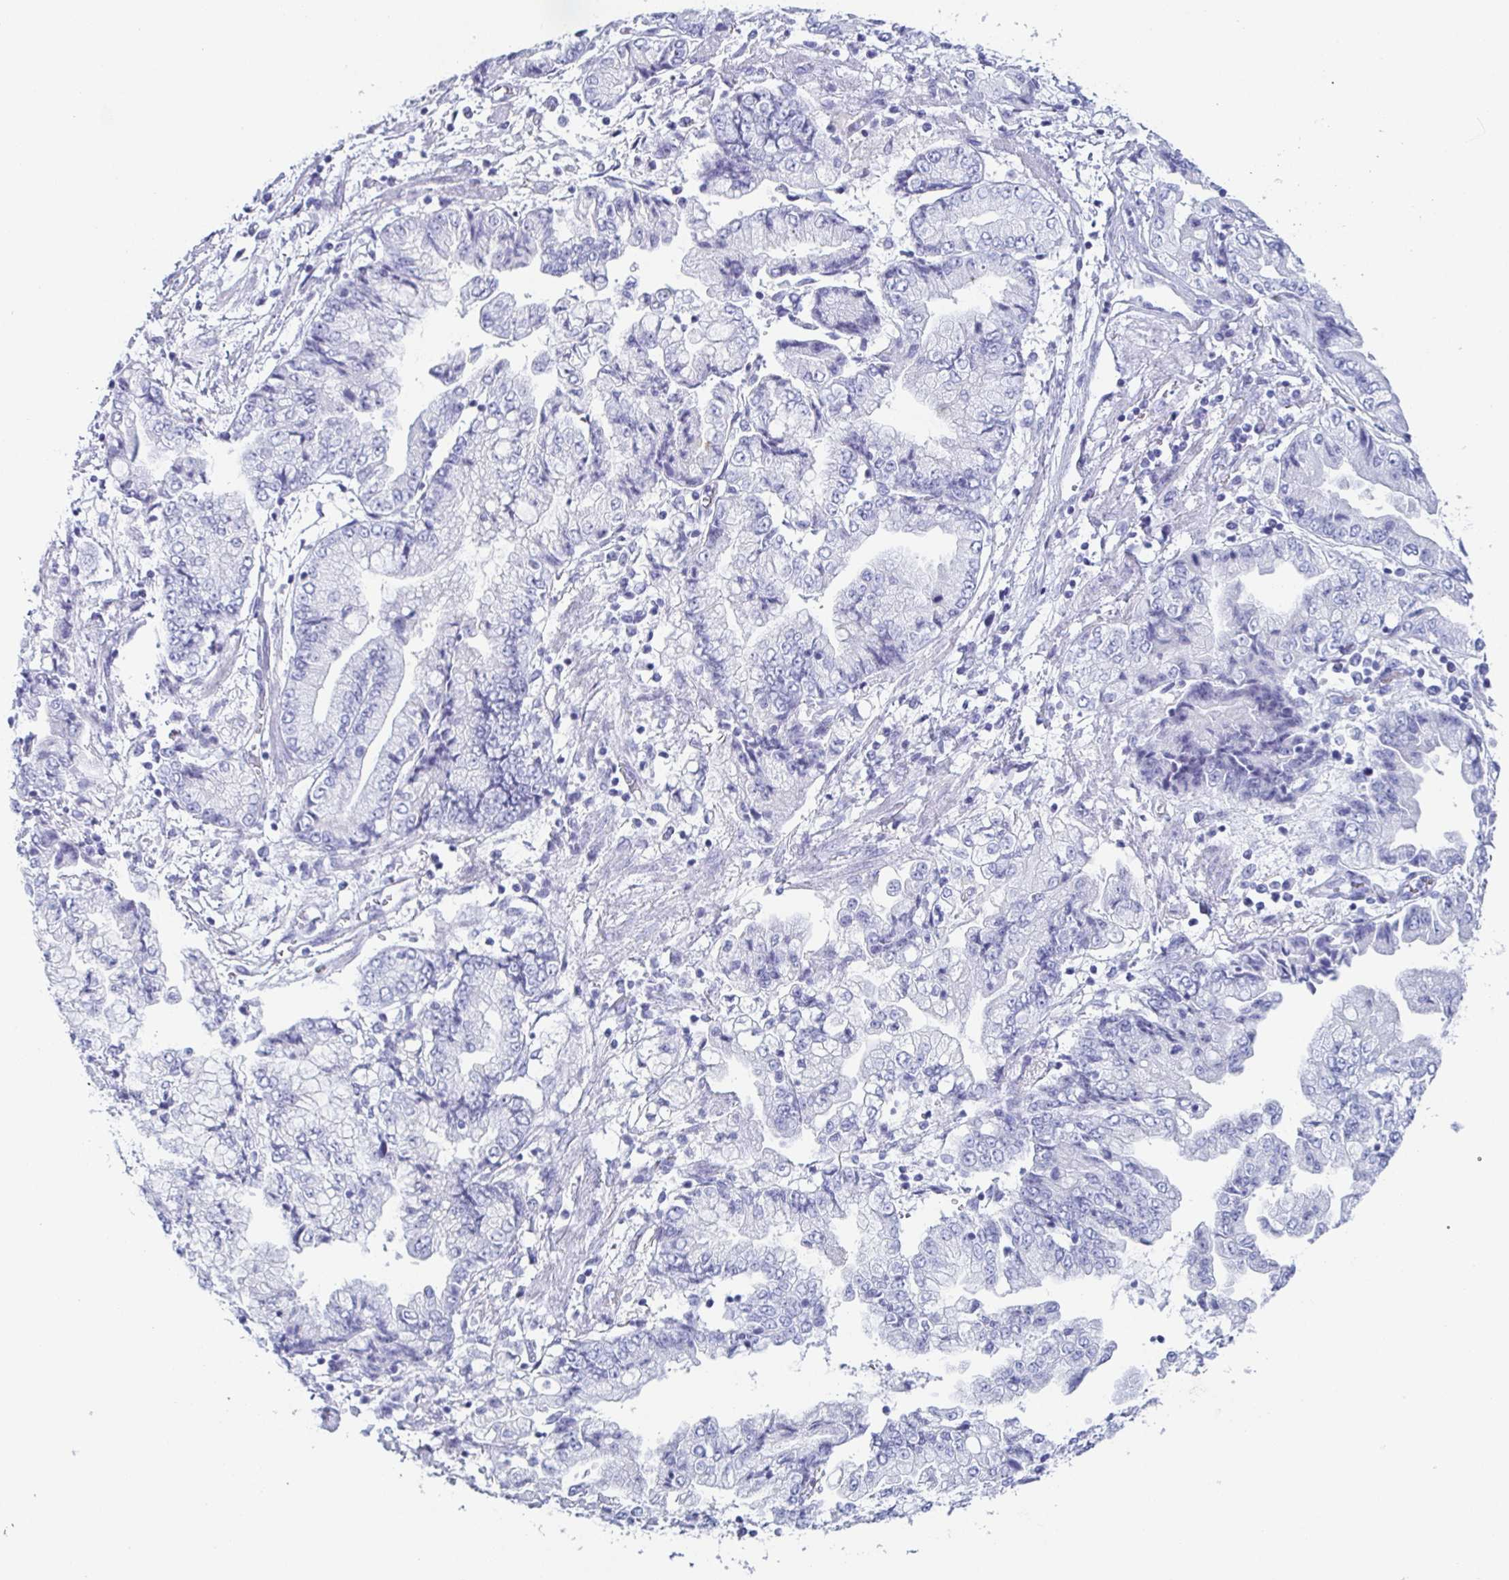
{"staining": {"intensity": "negative", "quantity": "none", "location": "none"}, "tissue": "stomach cancer", "cell_type": "Tumor cells", "image_type": "cancer", "snomed": [{"axis": "morphology", "description": "Adenocarcinoma, NOS"}, {"axis": "topography", "description": "Stomach, upper"}], "caption": "Immunohistochemical staining of adenocarcinoma (stomach) demonstrates no significant staining in tumor cells. (Stains: DAB immunohistochemistry (IHC) with hematoxylin counter stain, Microscopy: brightfield microscopy at high magnification).", "gene": "ZG16B", "patient": {"sex": "female", "age": 74}}